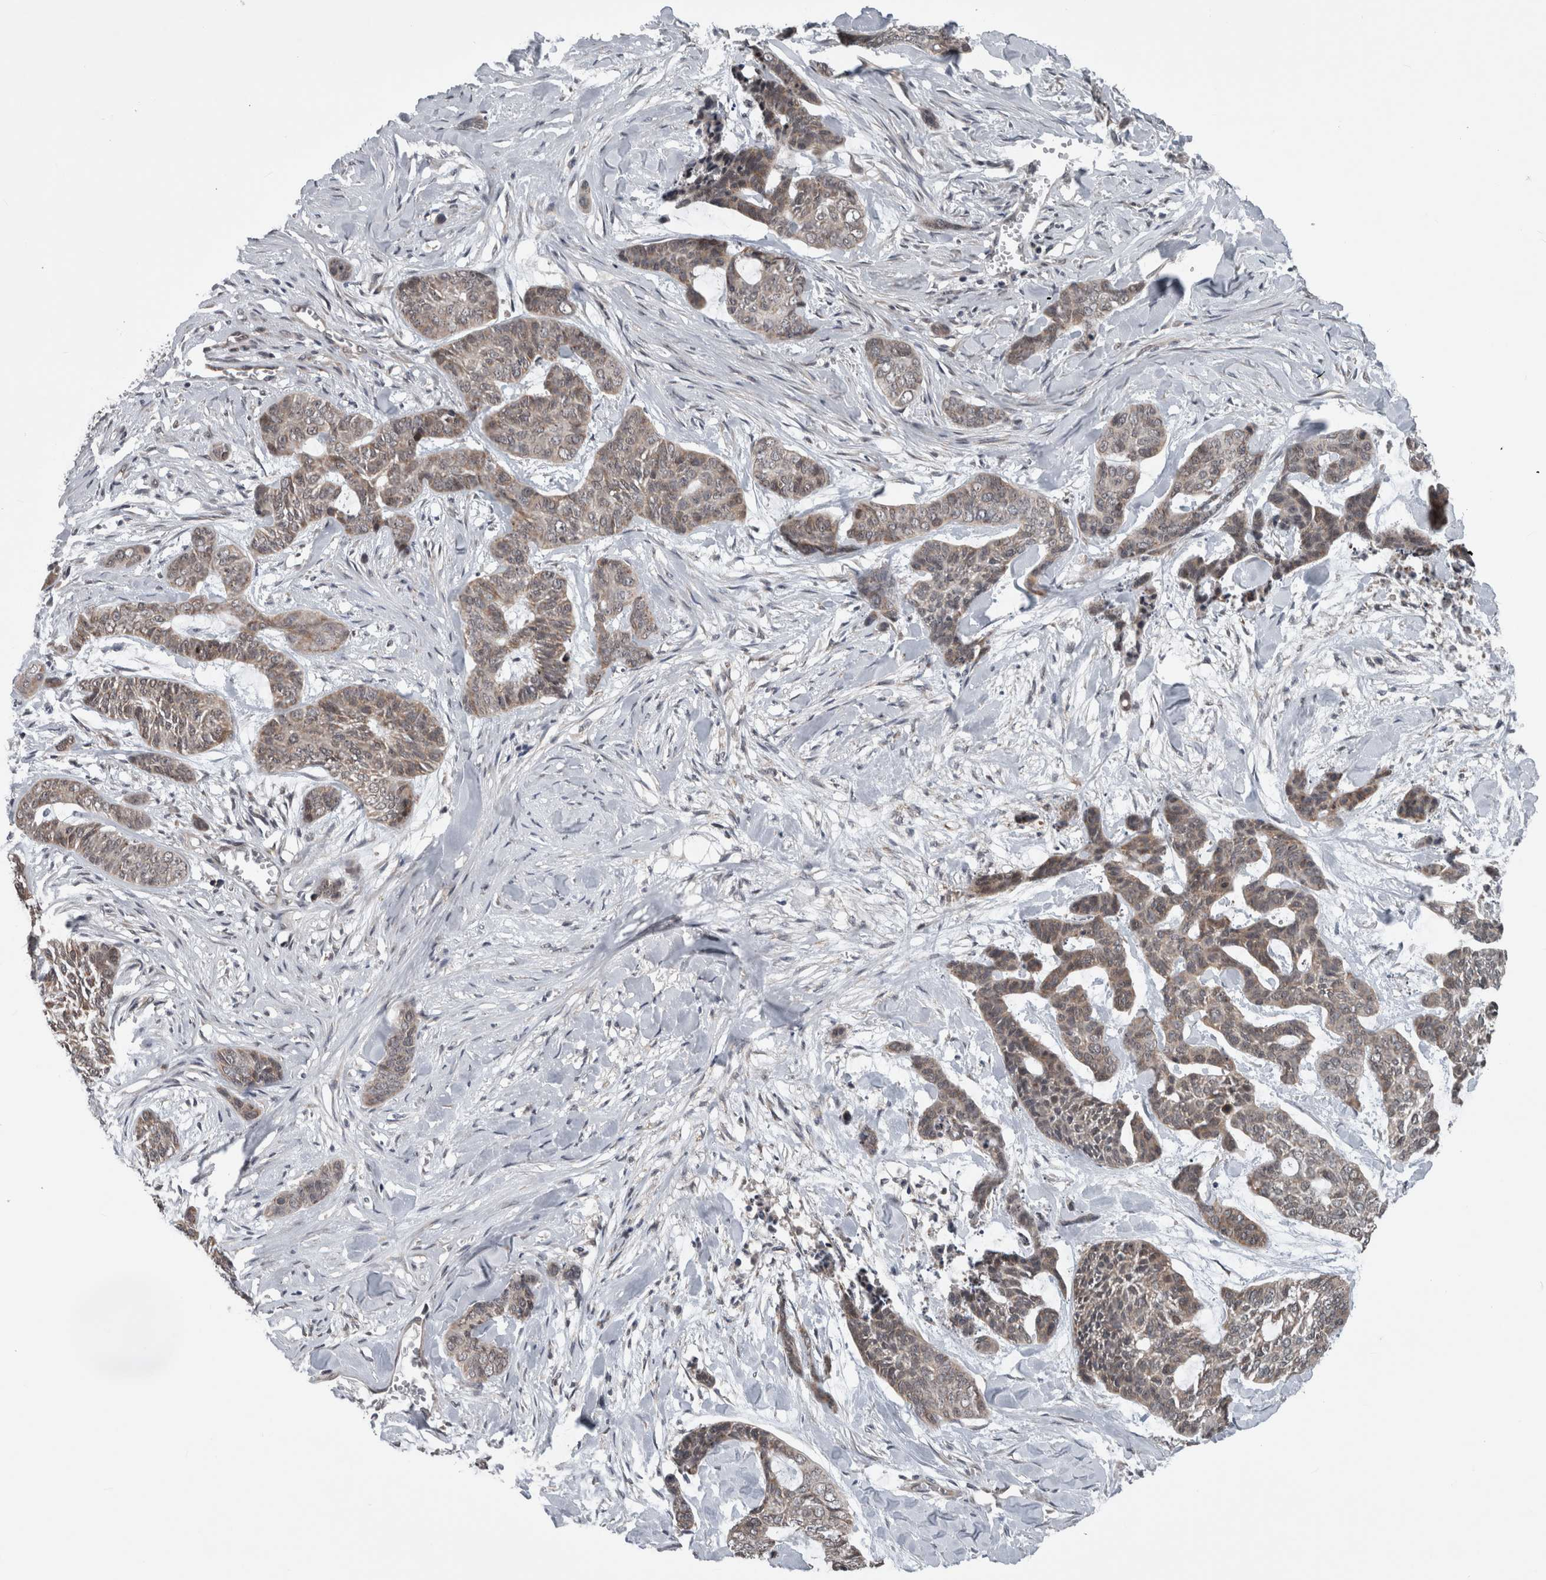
{"staining": {"intensity": "weak", "quantity": "25%-75%", "location": "cytoplasmic/membranous"}, "tissue": "skin cancer", "cell_type": "Tumor cells", "image_type": "cancer", "snomed": [{"axis": "morphology", "description": "Basal cell carcinoma"}, {"axis": "topography", "description": "Skin"}], "caption": "DAB (3,3'-diaminobenzidine) immunohistochemical staining of skin basal cell carcinoma reveals weak cytoplasmic/membranous protein expression in about 25%-75% of tumor cells.", "gene": "ENY2", "patient": {"sex": "female", "age": 64}}